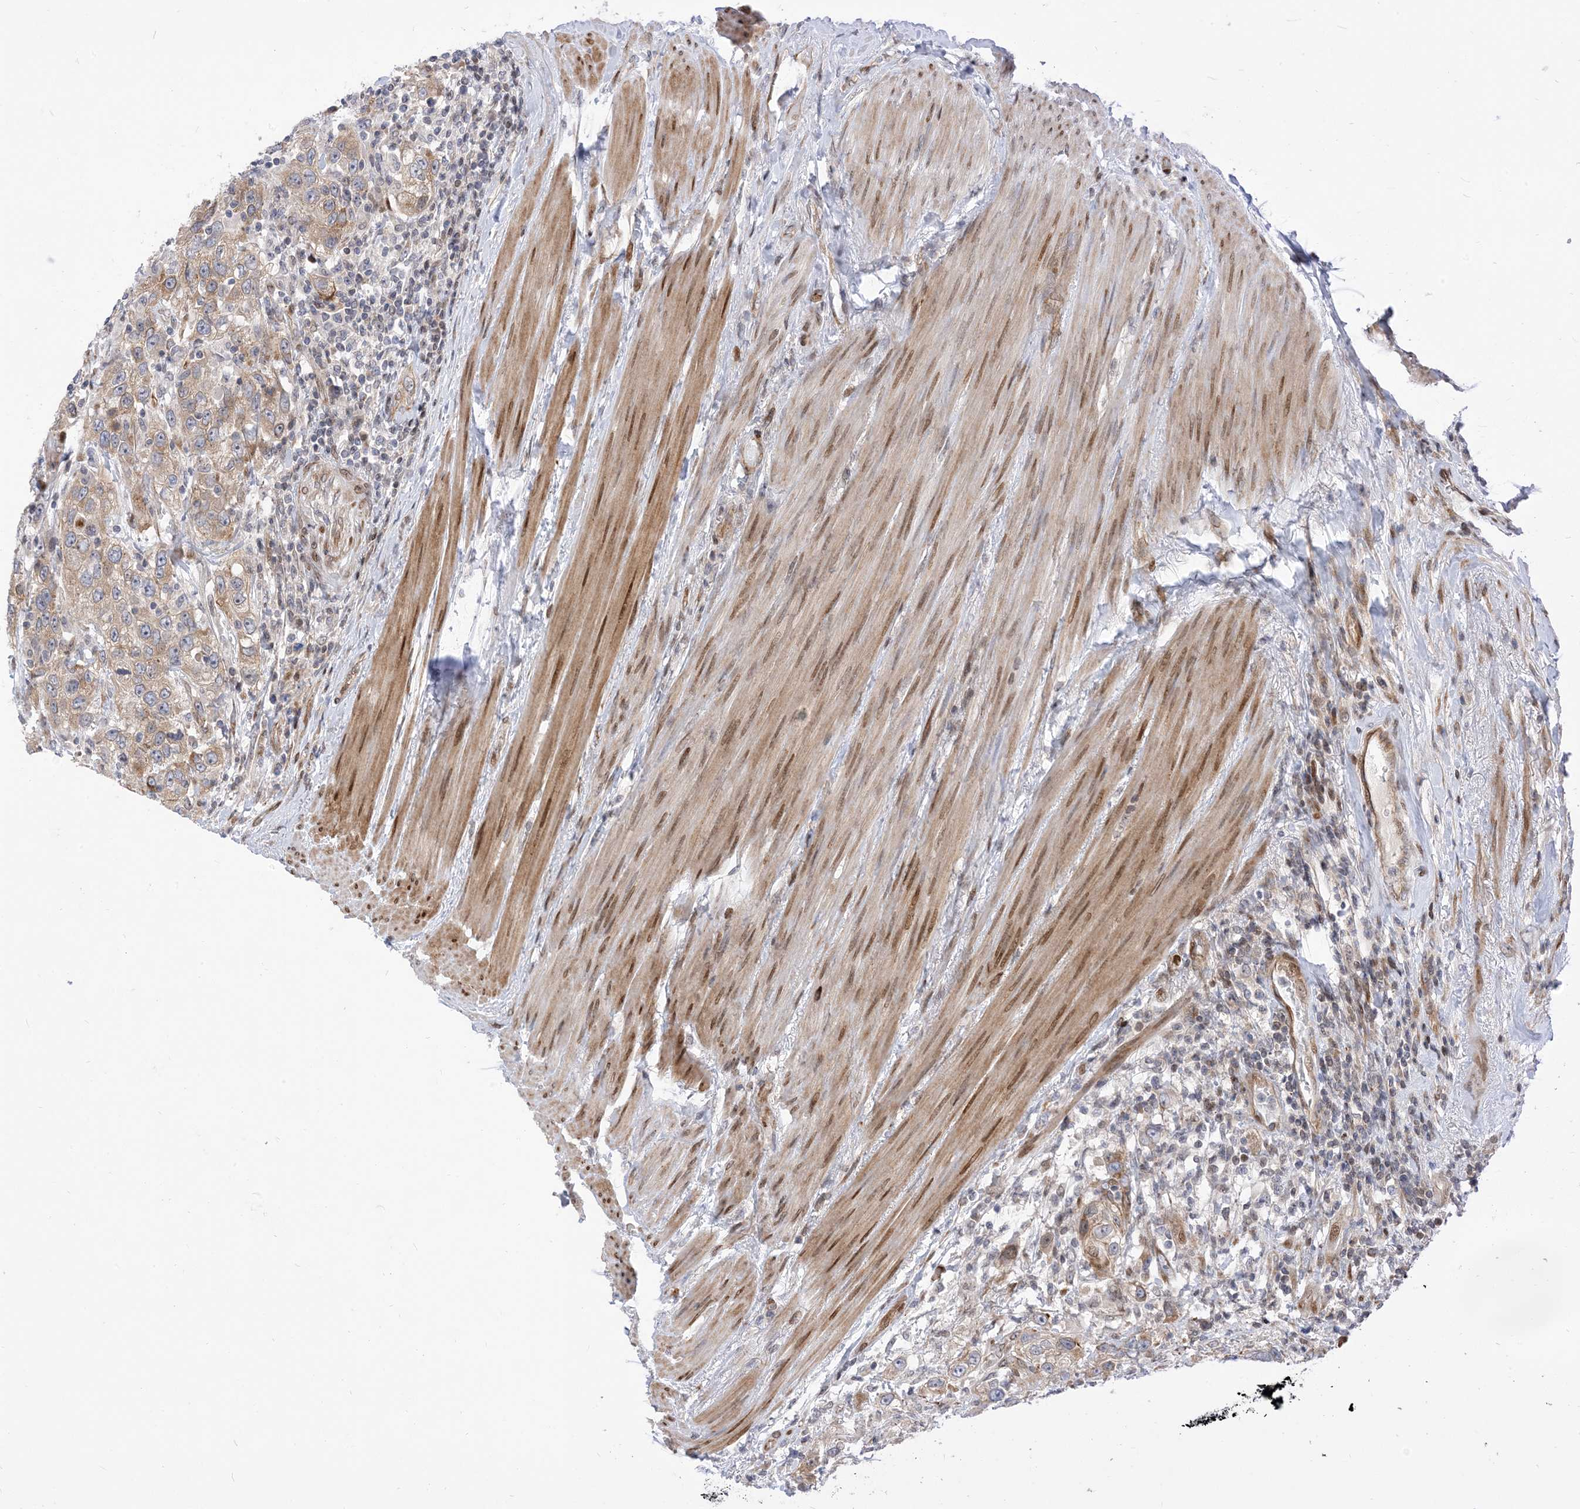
{"staining": {"intensity": "weak", "quantity": ">75%", "location": "cytoplasmic/membranous"}, "tissue": "urothelial cancer", "cell_type": "Tumor cells", "image_type": "cancer", "snomed": [{"axis": "morphology", "description": "Urothelial carcinoma, High grade"}, {"axis": "topography", "description": "Urinary bladder"}], "caption": "Tumor cells show weak cytoplasmic/membranous staining in approximately >75% of cells in urothelial carcinoma (high-grade). The staining was performed using DAB to visualize the protein expression in brown, while the nuclei were stained in blue with hematoxylin (Magnification: 20x).", "gene": "TYSND1", "patient": {"sex": "female", "age": 80}}